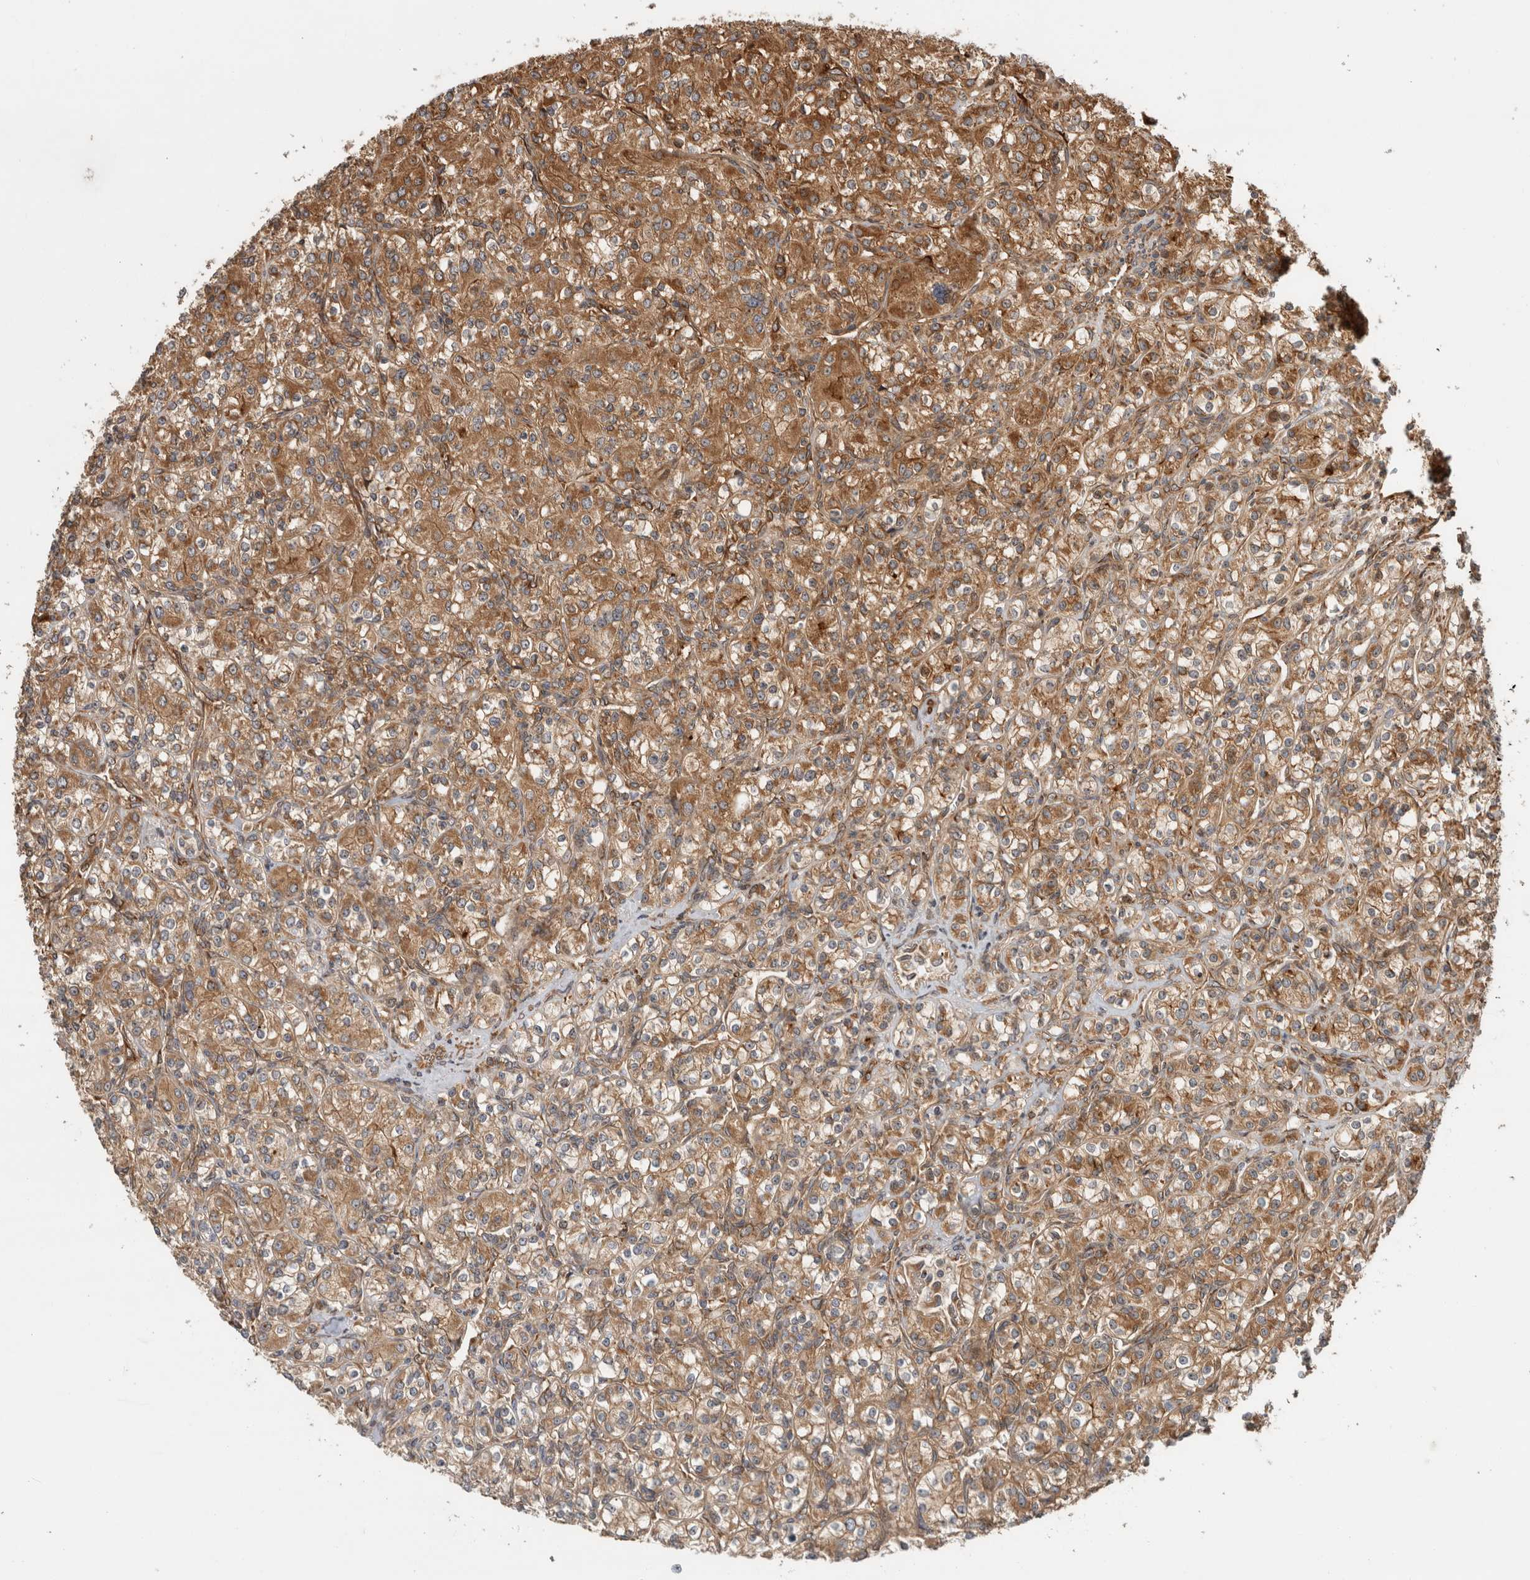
{"staining": {"intensity": "moderate", "quantity": ">75%", "location": "cytoplasmic/membranous"}, "tissue": "renal cancer", "cell_type": "Tumor cells", "image_type": "cancer", "snomed": [{"axis": "morphology", "description": "Adenocarcinoma, NOS"}, {"axis": "topography", "description": "Kidney"}], "caption": "Protein staining displays moderate cytoplasmic/membranous expression in about >75% of tumor cells in adenocarcinoma (renal). The staining was performed using DAB, with brown indicating positive protein expression. Nuclei are stained blue with hematoxylin.", "gene": "TUBD1", "patient": {"sex": "male", "age": 77}}